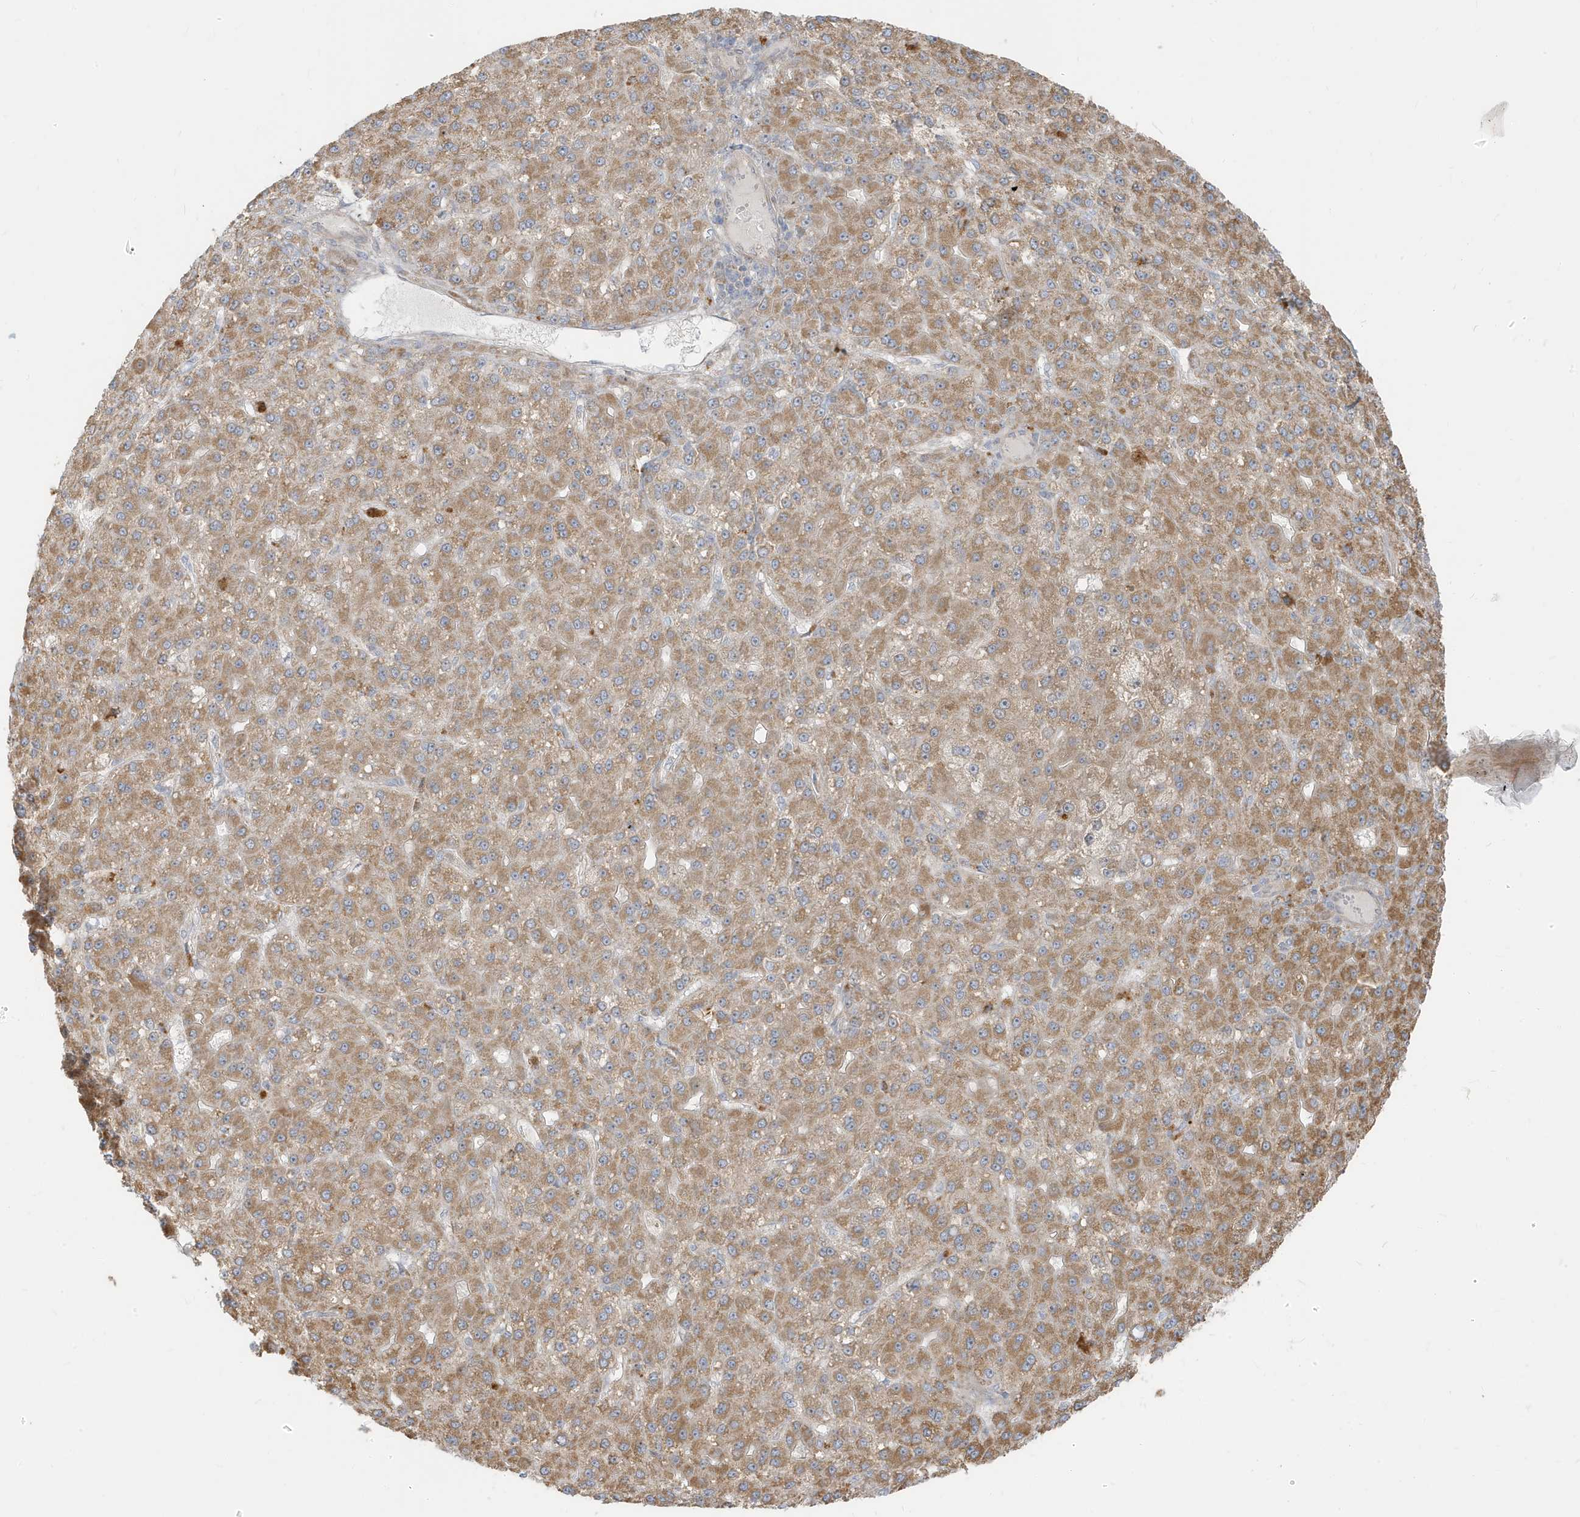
{"staining": {"intensity": "moderate", "quantity": ">75%", "location": "cytoplasmic/membranous"}, "tissue": "liver cancer", "cell_type": "Tumor cells", "image_type": "cancer", "snomed": [{"axis": "morphology", "description": "Carcinoma, Hepatocellular, NOS"}, {"axis": "topography", "description": "Liver"}], "caption": "Immunohistochemical staining of liver cancer (hepatocellular carcinoma) shows moderate cytoplasmic/membranous protein staining in about >75% of tumor cells. Using DAB (brown) and hematoxylin (blue) stains, captured at high magnification using brightfield microscopy.", "gene": "MCOLN1", "patient": {"sex": "male", "age": 67}}